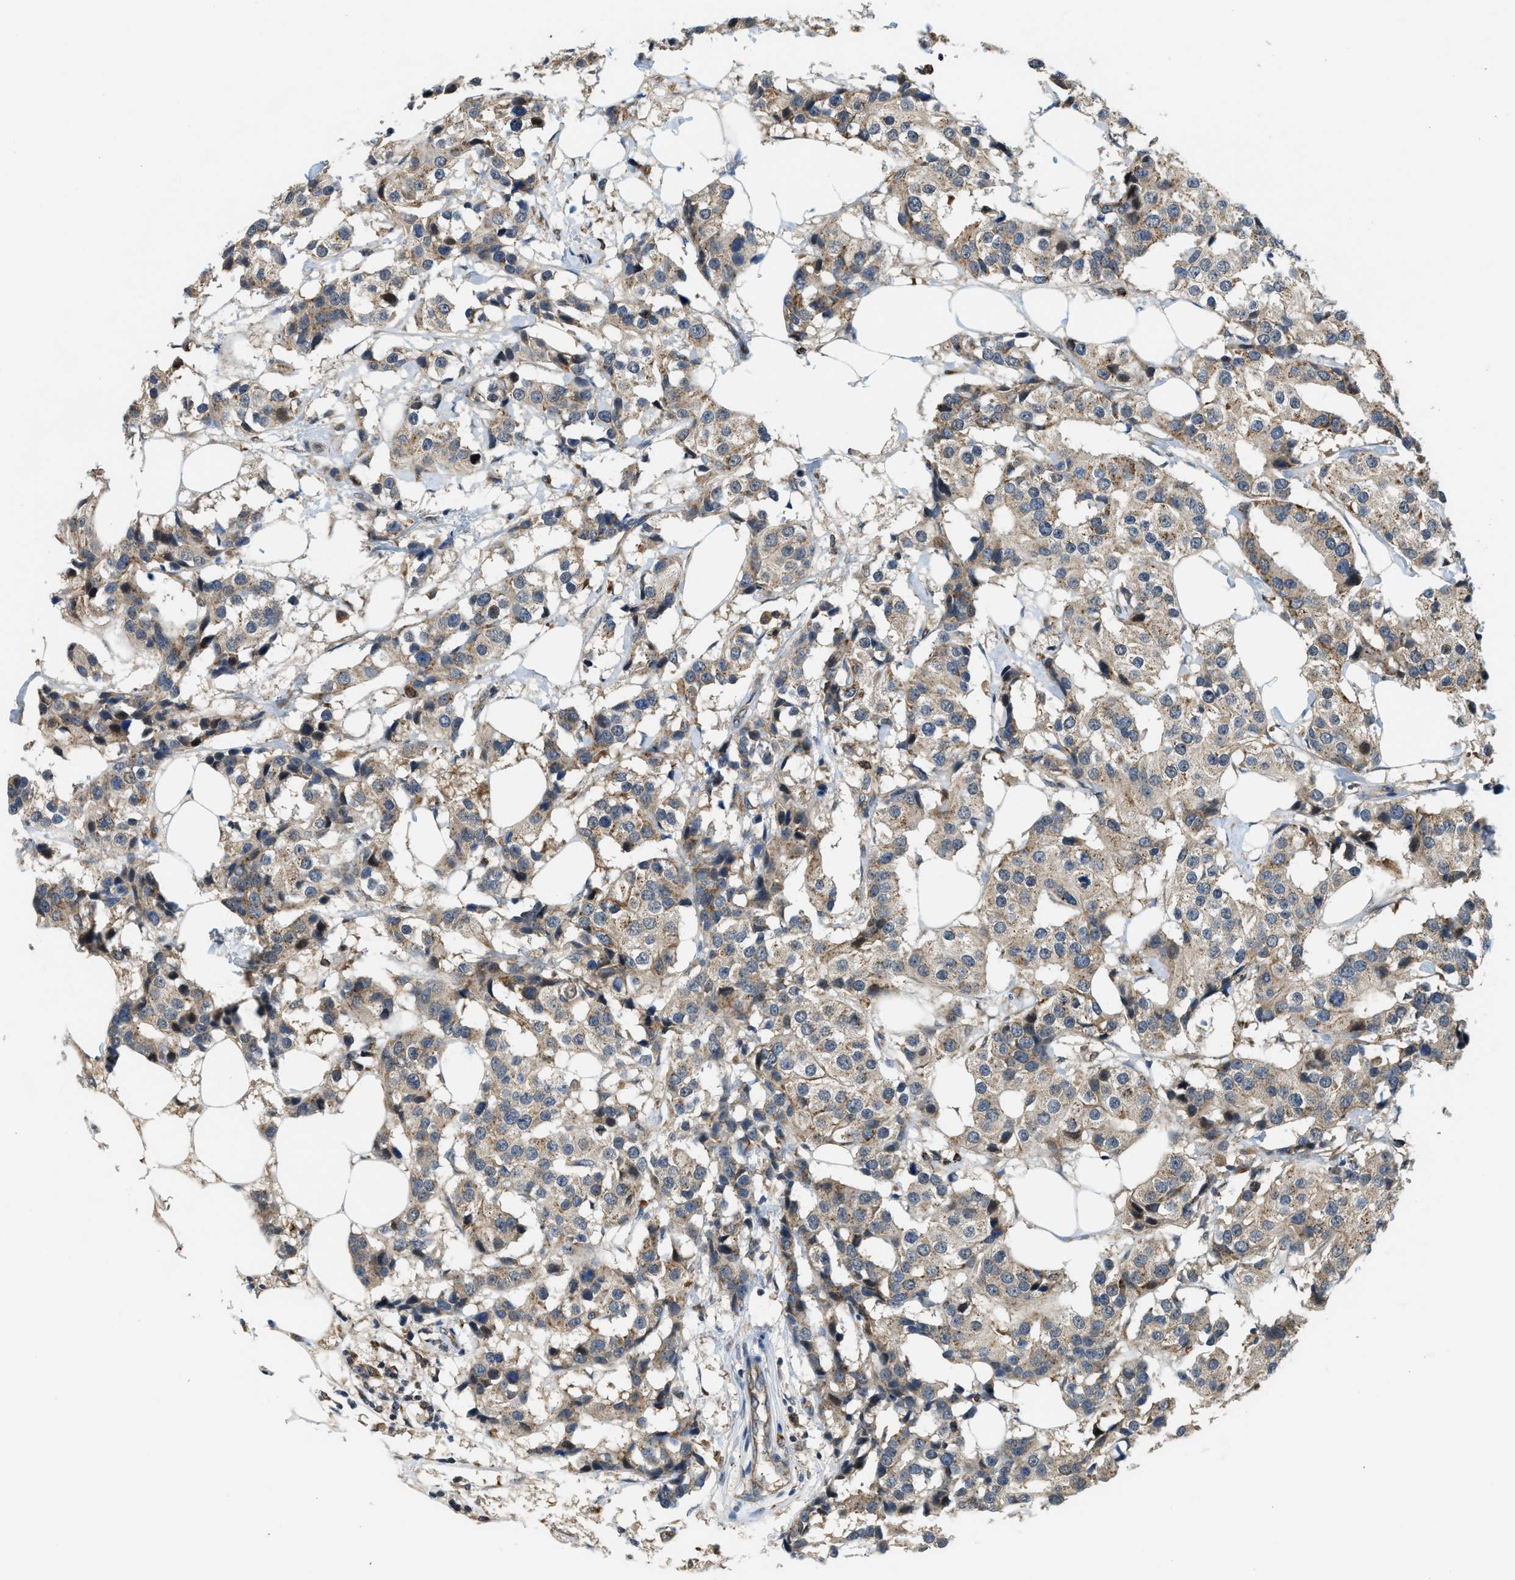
{"staining": {"intensity": "weak", "quantity": ">75%", "location": "cytoplasmic/membranous"}, "tissue": "breast cancer", "cell_type": "Tumor cells", "image_type": "cancer", "snomed": [{"axis": "morphology", "description": "Normal tissue, NOS"}, {"axis": "morphology", "description": "Duct carcinoma"}, {"axis": "topography", "description": "Breast"}], "caption": "Protein expression analysis of human breast cancer (infiltrating ductal carcinoma) reveals weak cytoplasmic/membranous staining in approximately >75% of tumor cells. The staining was performed using DAB (3,3'-diaminobenzidine), with brown indicating positive protein expression. Nuclei are stained blue with hematoxylin.", "gene": "STARD3NL", "patient": {"sex": "female", "age": 39}}